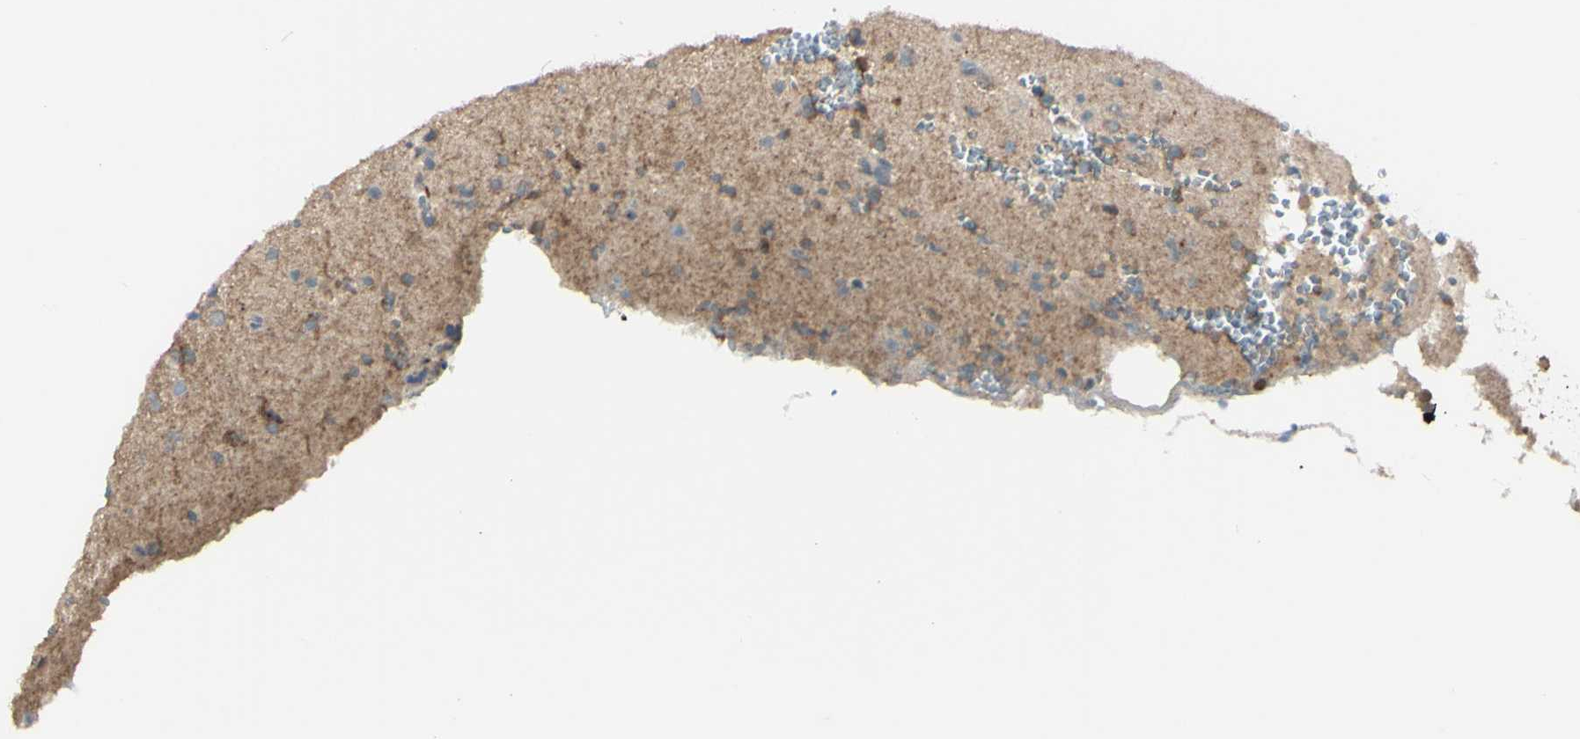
{"staining": {"intensity": "weak", "quantity": "<25%", "location": "cytoplasmic/membranous"}, "tissue": "glioma", "cell_type": "Tumor cells", "image_type": "cancer", "snomed": [{"axis": "morphology", "description": "Glioma, malignant, High grade"}, {"axis": "topography", "description": "Brain"}], "caption": "The image shows no significant staining in tumor cells of glioma.", "gene": "LMTK2", "patient": {"sex": "male", "age": 47}}